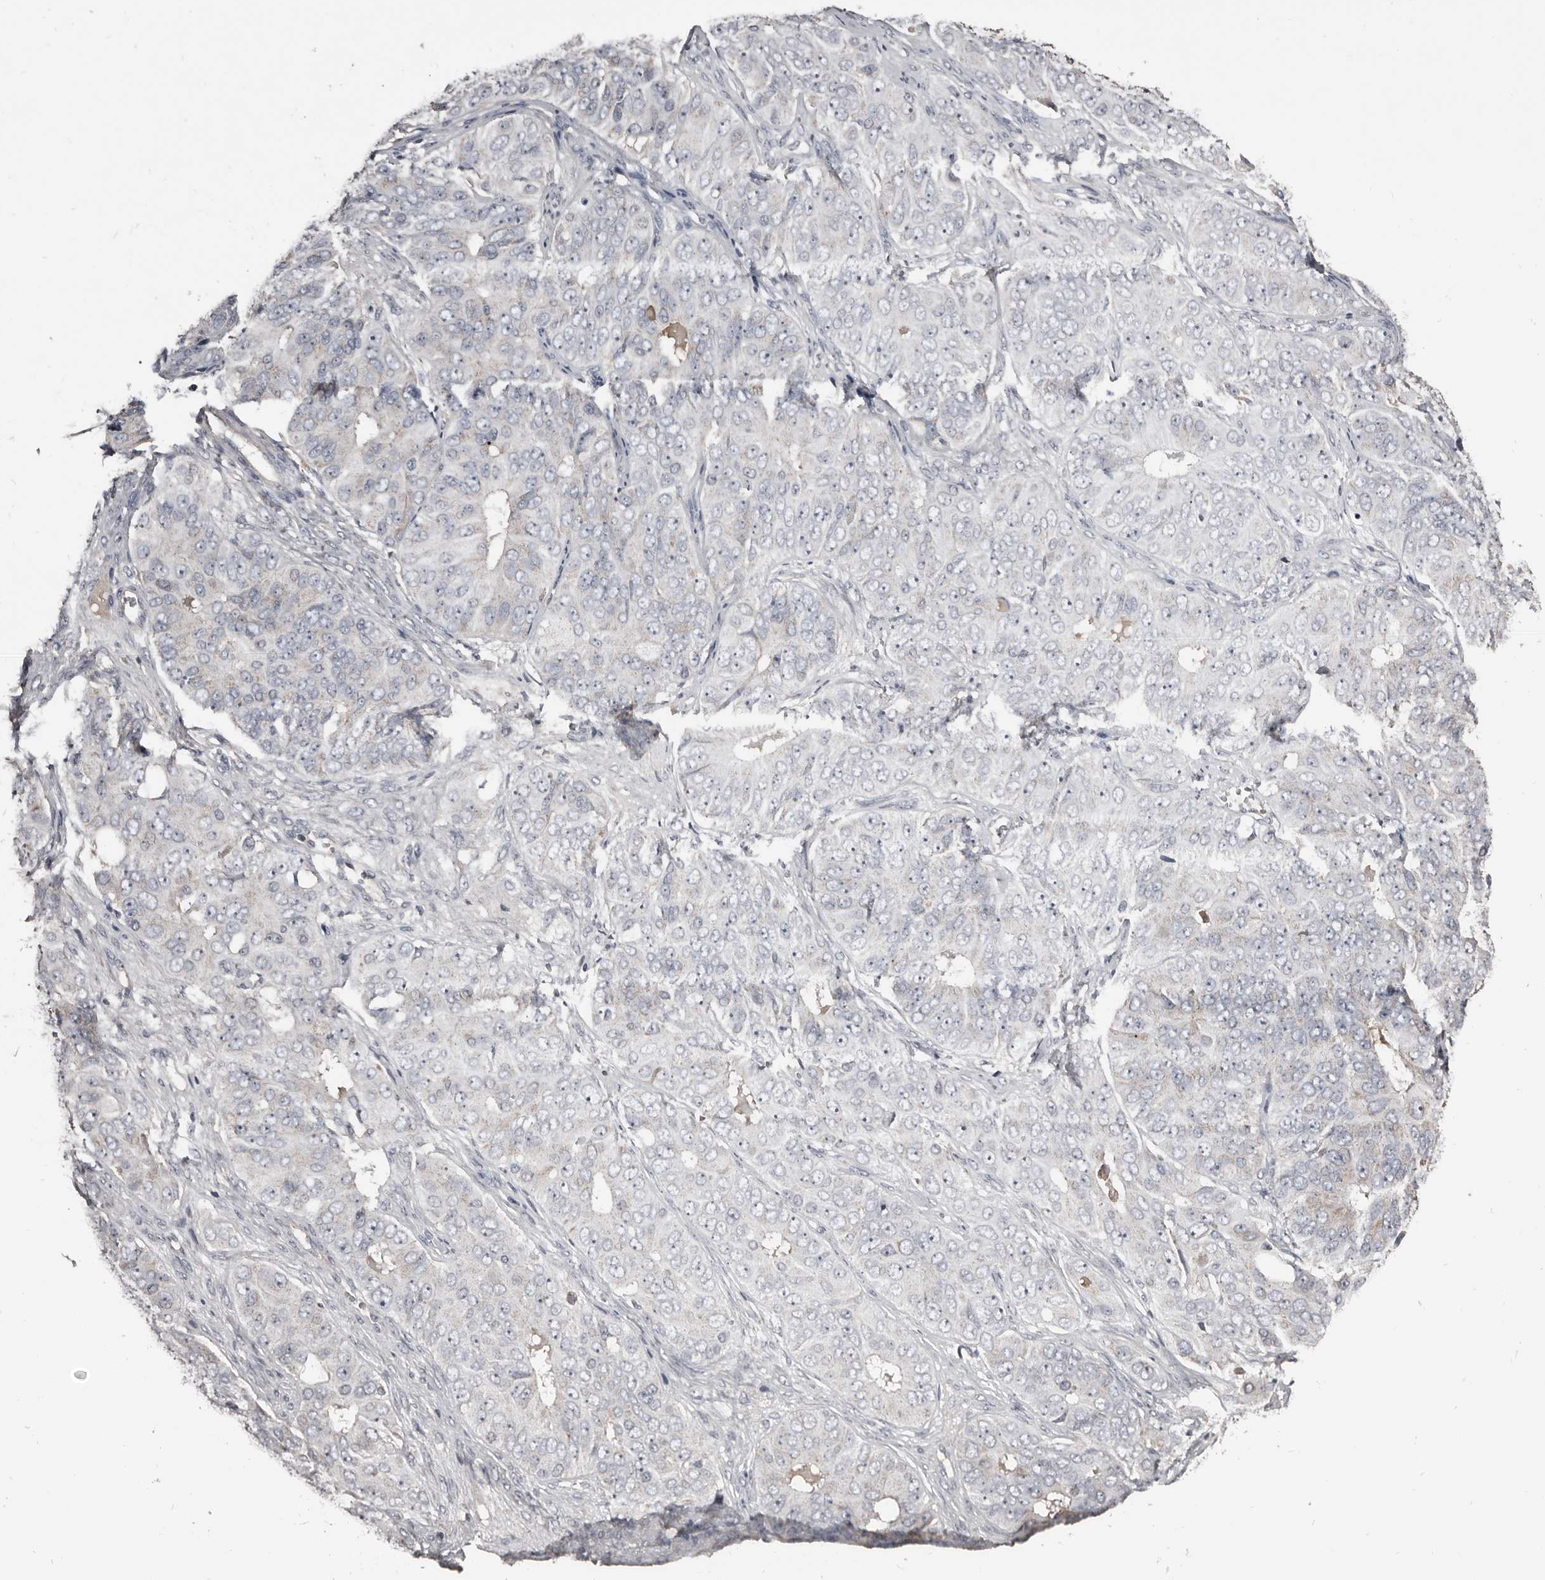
{"staining": {"intensity": "negative", "quantity": "none", "location": "none"}, "tissue": "ovarian cancer", "cell_type": "Tumor cells", "image_type": "cancer", "snomed": [{"axis": "morphology", "description": "Carcinoma, endometroid"}, {"axis": "topography", "description": "Ovary"}], "caption": "Immunohistochemistry micrograph of neoplastic tissue: ovarian cancer stained with DAB (3,3'-diaminobenzidine) shows no significant protein expression in tumor cells. The staining was performed using DAB (3,3'-diaminobenzidine) to visualize the protein expression in brown, while the nuclei were stained in blue with hematoxylin (Magnification: 20x).", "gene": "GREB1", "patient": {"sex": "female", "age": 51}}